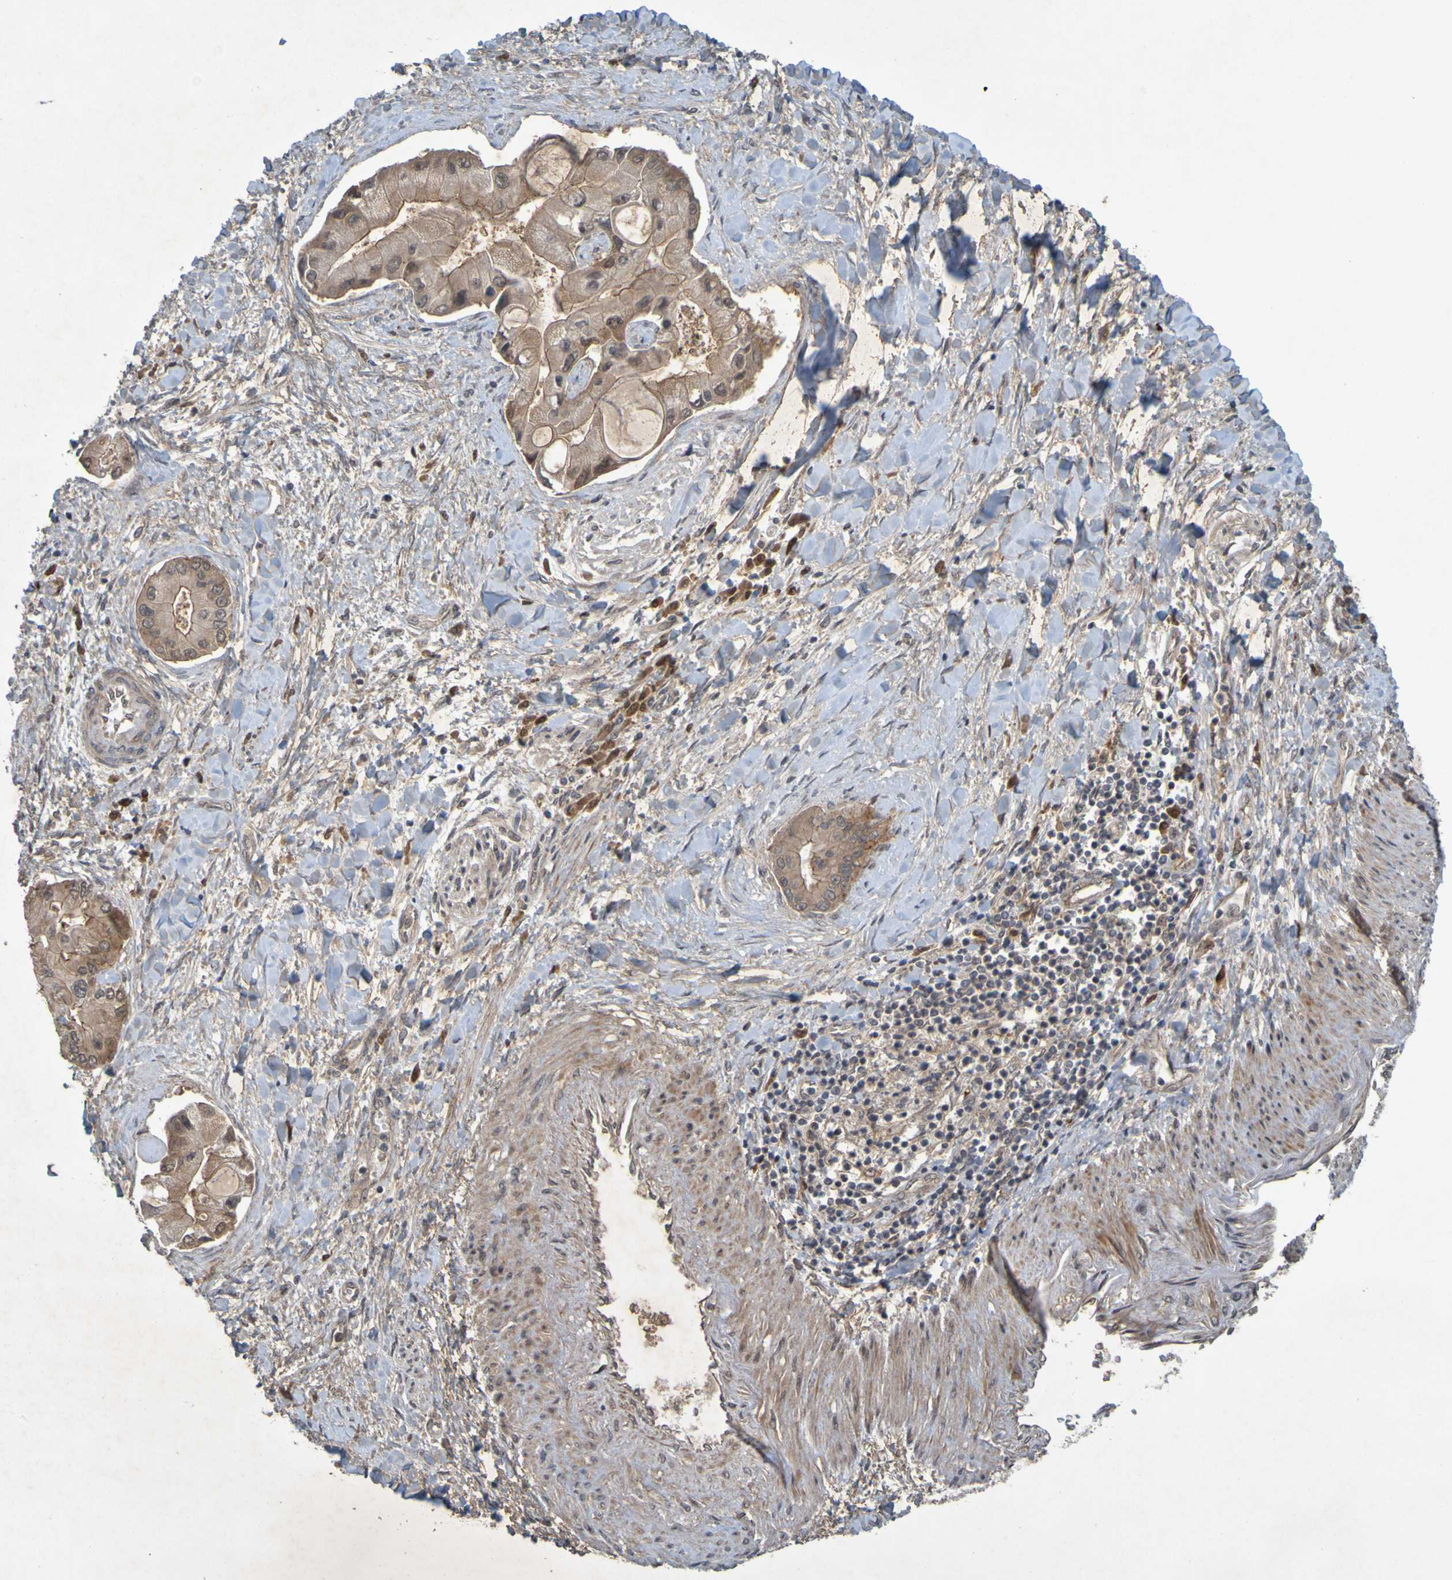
{"staining": {"intensity": "moderate", "quantity": "25%-75%", "location": "cytoplasmic/membranous"}, "tissue": "liver cancer", "cell_type": "Tumor cells", "image_type": "cancer", "snomed": [{"axis": "morphology", "description": "Cholangiocarcinoma"}, {"axis": "topography", "description": "Liver"}], "caption": "Protein expression analysis of human liver cancer (cholangiocarcinoma) reveals moderate cytoplasmic/membranous expression in about 25%-75% of tumor cells.", "gene": "ARHGEF11", "patient": {"sex": "male", "age": 50}}